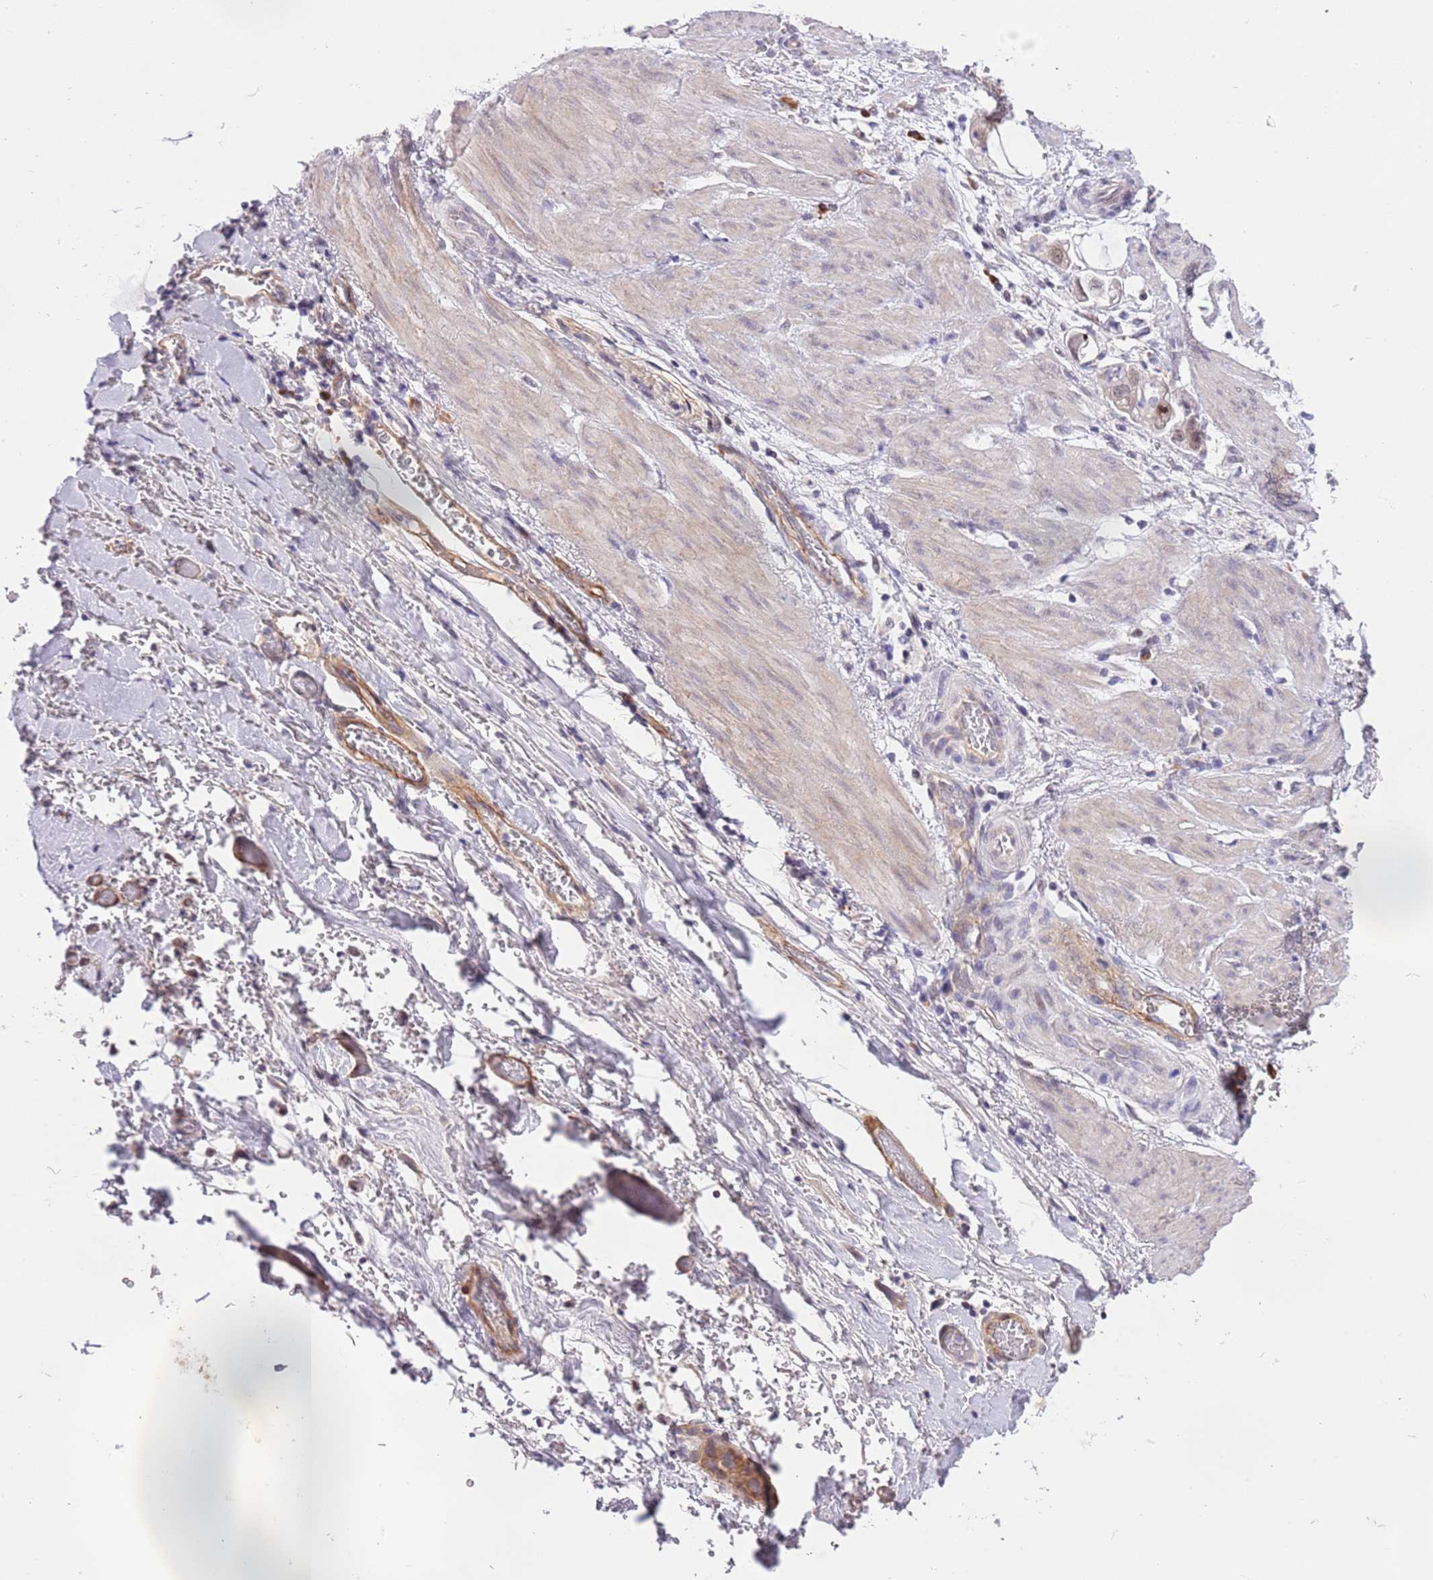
{"staining": {"intensity": "weak", "quantity": "<25%", "location": "nuclear"}, "tissue": "stomach cancer", "cell_type": "Tumor cells", "image_type": "cancer", "snomed": [{"axis": "morphology", "description": "Adenocarcinoma, NOS"}, {"axis": "topography", "description": "Stomach"}], "caption": "A high-resolution histopathology image shows IHC staining of stomach adenocarcinoma, which demonstrates no significant positivity in tumor cells.", "gene": "MAGEF1", "patient": {"sex": "male", "age": 62}}